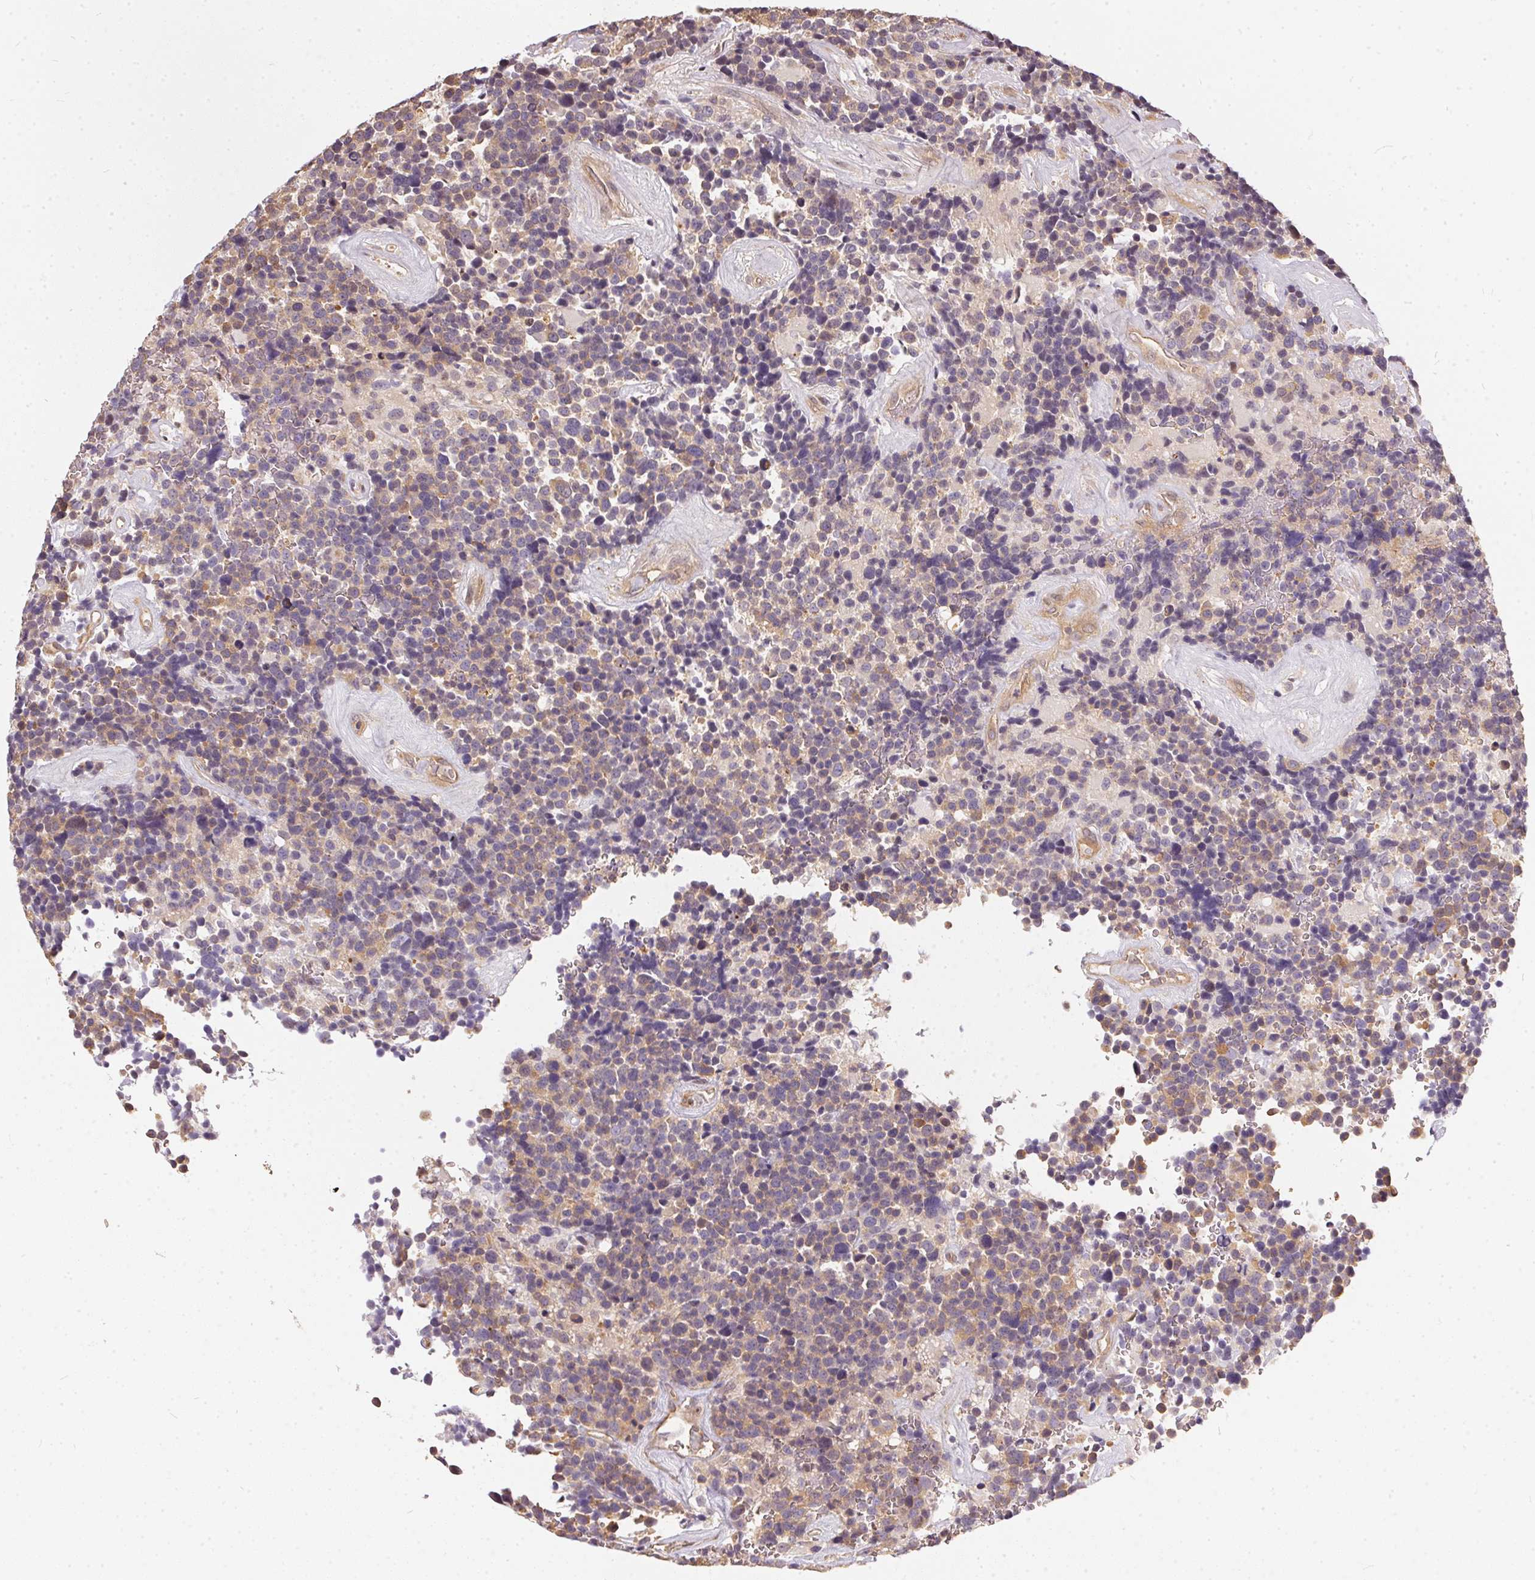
{"staining": {"intensity": "weak", "quantity": "25%-75%", "location": "cytoplasmic/membranous"}, "tissue": "glioma", "cell_type": "Tumor cells", "image_type": "cancer", "snomed": [{"axis": "morphology", "description": "Glioma, malignant, High grade"}, {"axis": "topography", "description": "Brain"}], "caption": "About 25%-75% of tumor cells in human glioma reveal weak cytoplasmic/membranous protein staining as visualized by brown immunohistochemical staining.", "gene": "BLMH", "patient": {"sex": "male", "age": 33}}